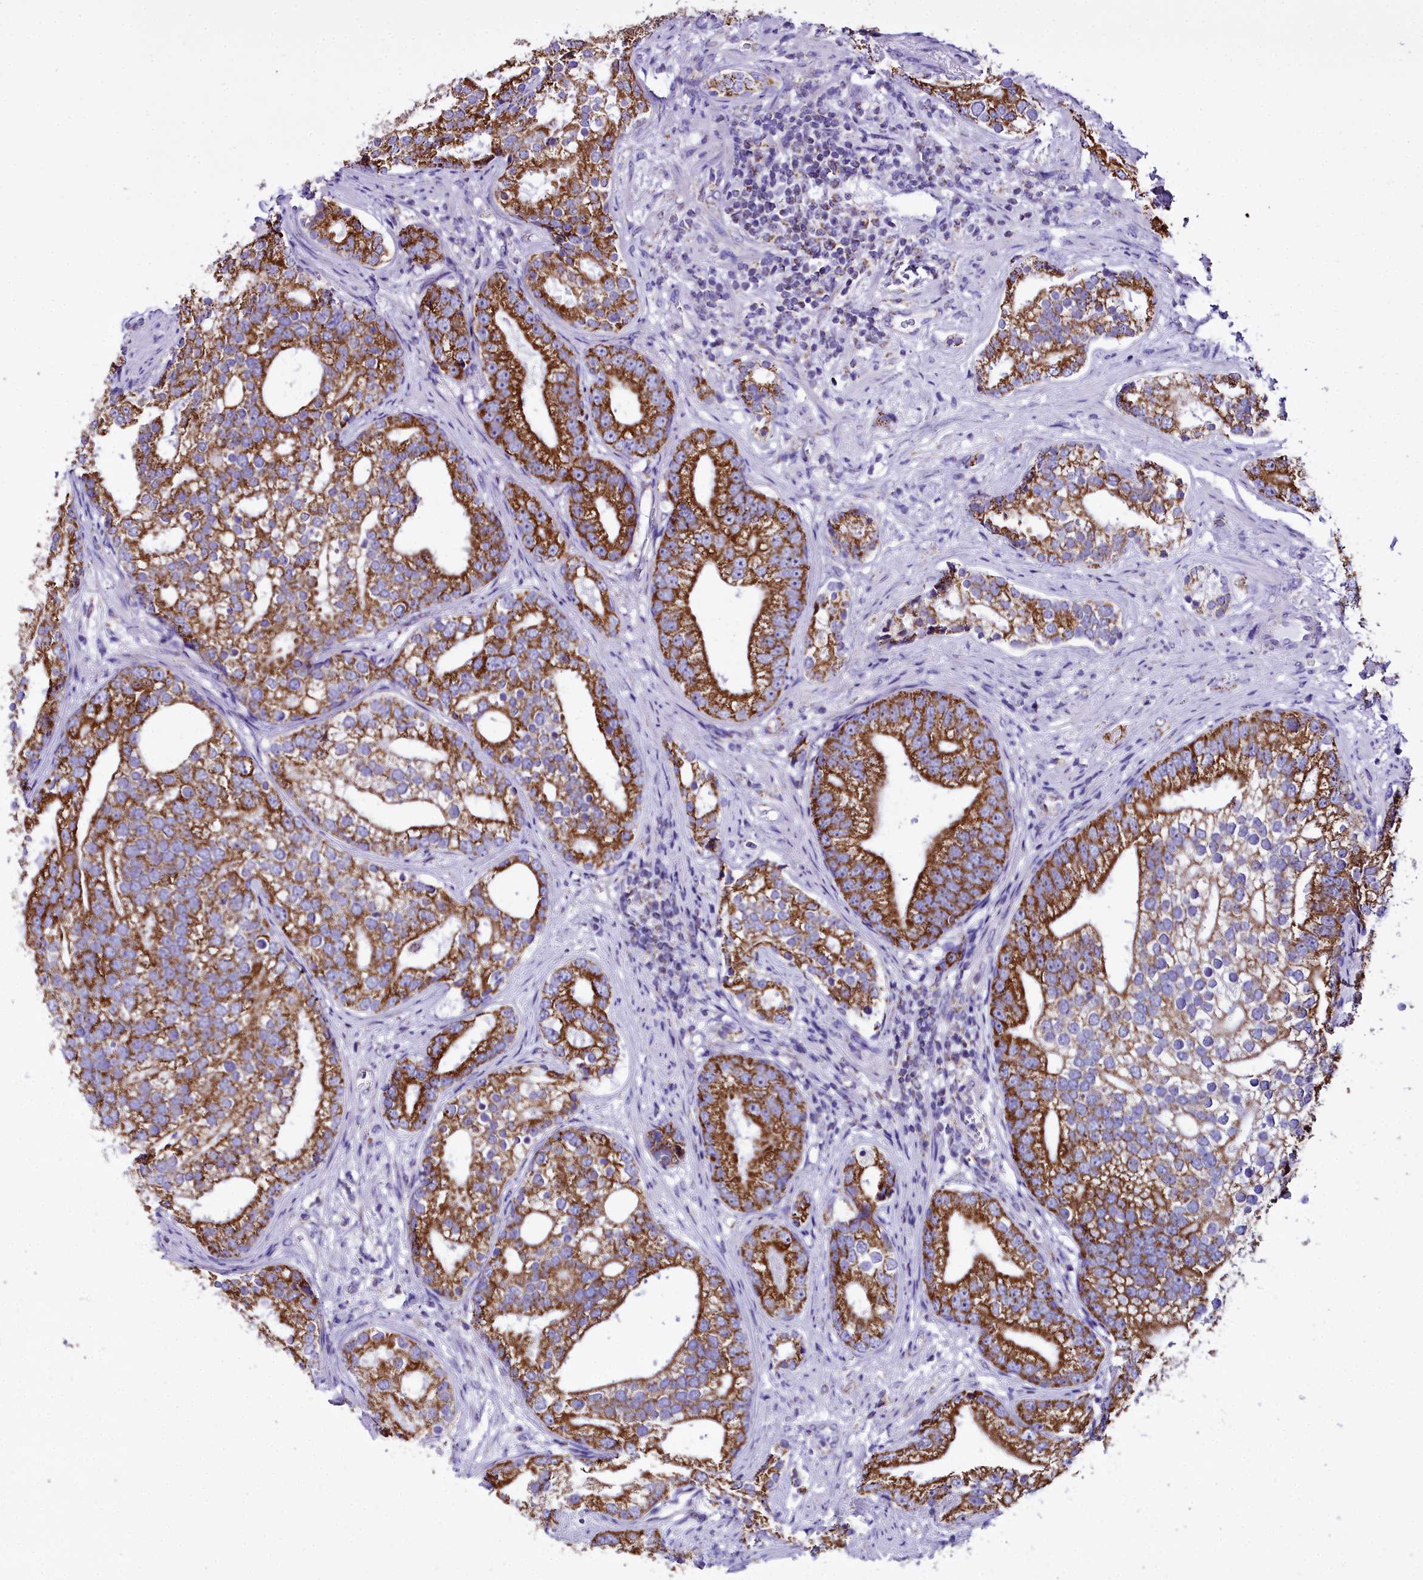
{"staining": {"intensity": "strong", "quantity": ">75%", "location": "cytoplasmic/membranous"}, "tissue": "prostate cancer", "cell_type": "Tumor cells", "image_type": "cancer", "snomed": [{"axis": "morphology", "description": "Adenocarcinoma, High grade"}, {"axis": "topography", "description": "Prostate"}], "caption": "A micrograph showing strong cytoplasmic/membranous expression in approximately >75% of tumor cells in high-grade adenocarcinoma (prostate), as visualized by brown immunohistochemical staining.", "gene": "WDFY3", "patient": {"sex": "male", "age": 75}}